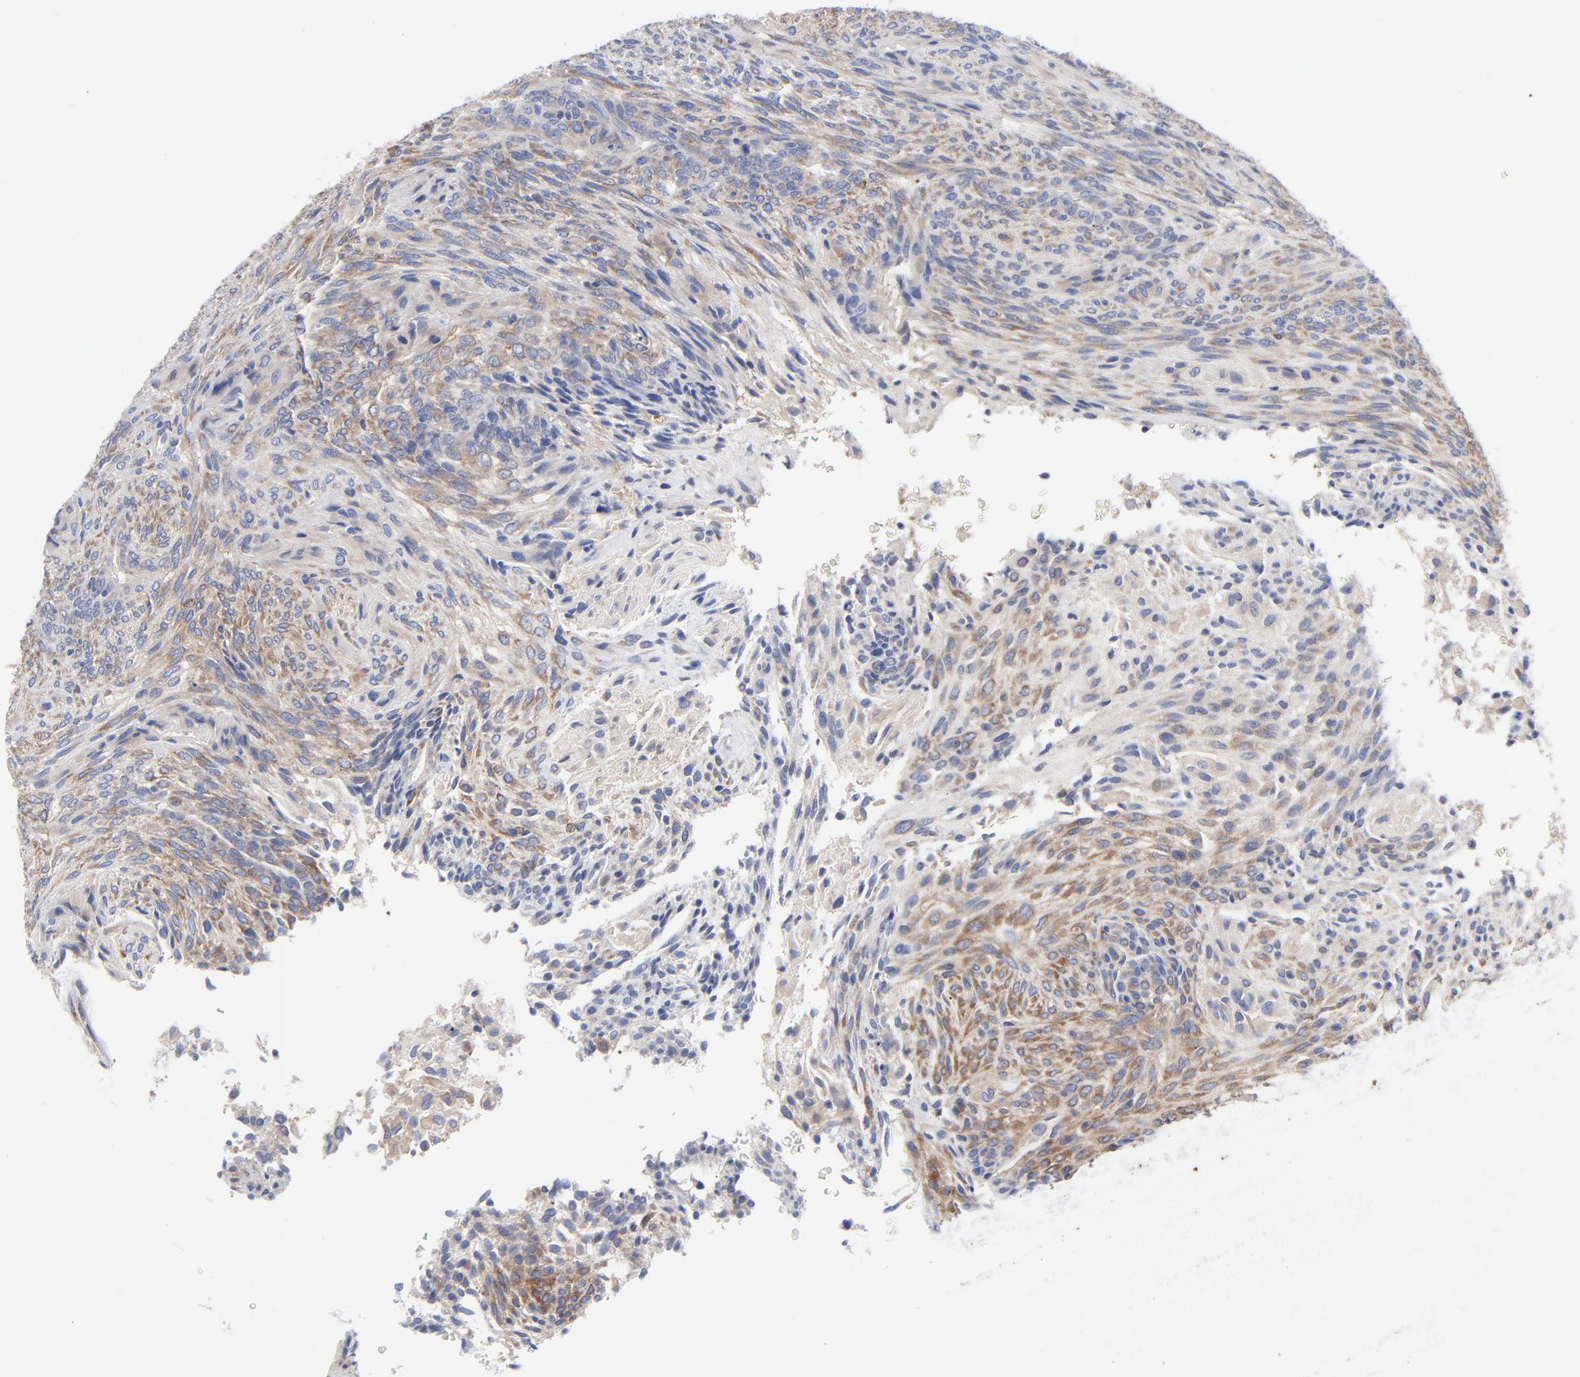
{"staining": {"intensity": "moderate", "quantity": ">75%", "location": "cytoplasmic/membranous"}, "tissue": "glioma", "cell_type": "Tumor cells", "image_type": "cancer", "snomed": [{"axis": "morphology", "description": "Glioma, malignant, High grade"}, {"axis": "topography", "description": "Cerebral cortex"}], "caption": "Malignant glioma (high-grade) stained with immunohistochemistry shows moderate cytoplasmic/membranous staining in approximately >75% of tumor cells. The staining was performed using DAB to visualize the protein expression in brown, while the nuclei were stained in blue with hematoxylin (Magnification: 20x).", "gene": "STAT2", "patient": {"sex": "female", "age": 55}}